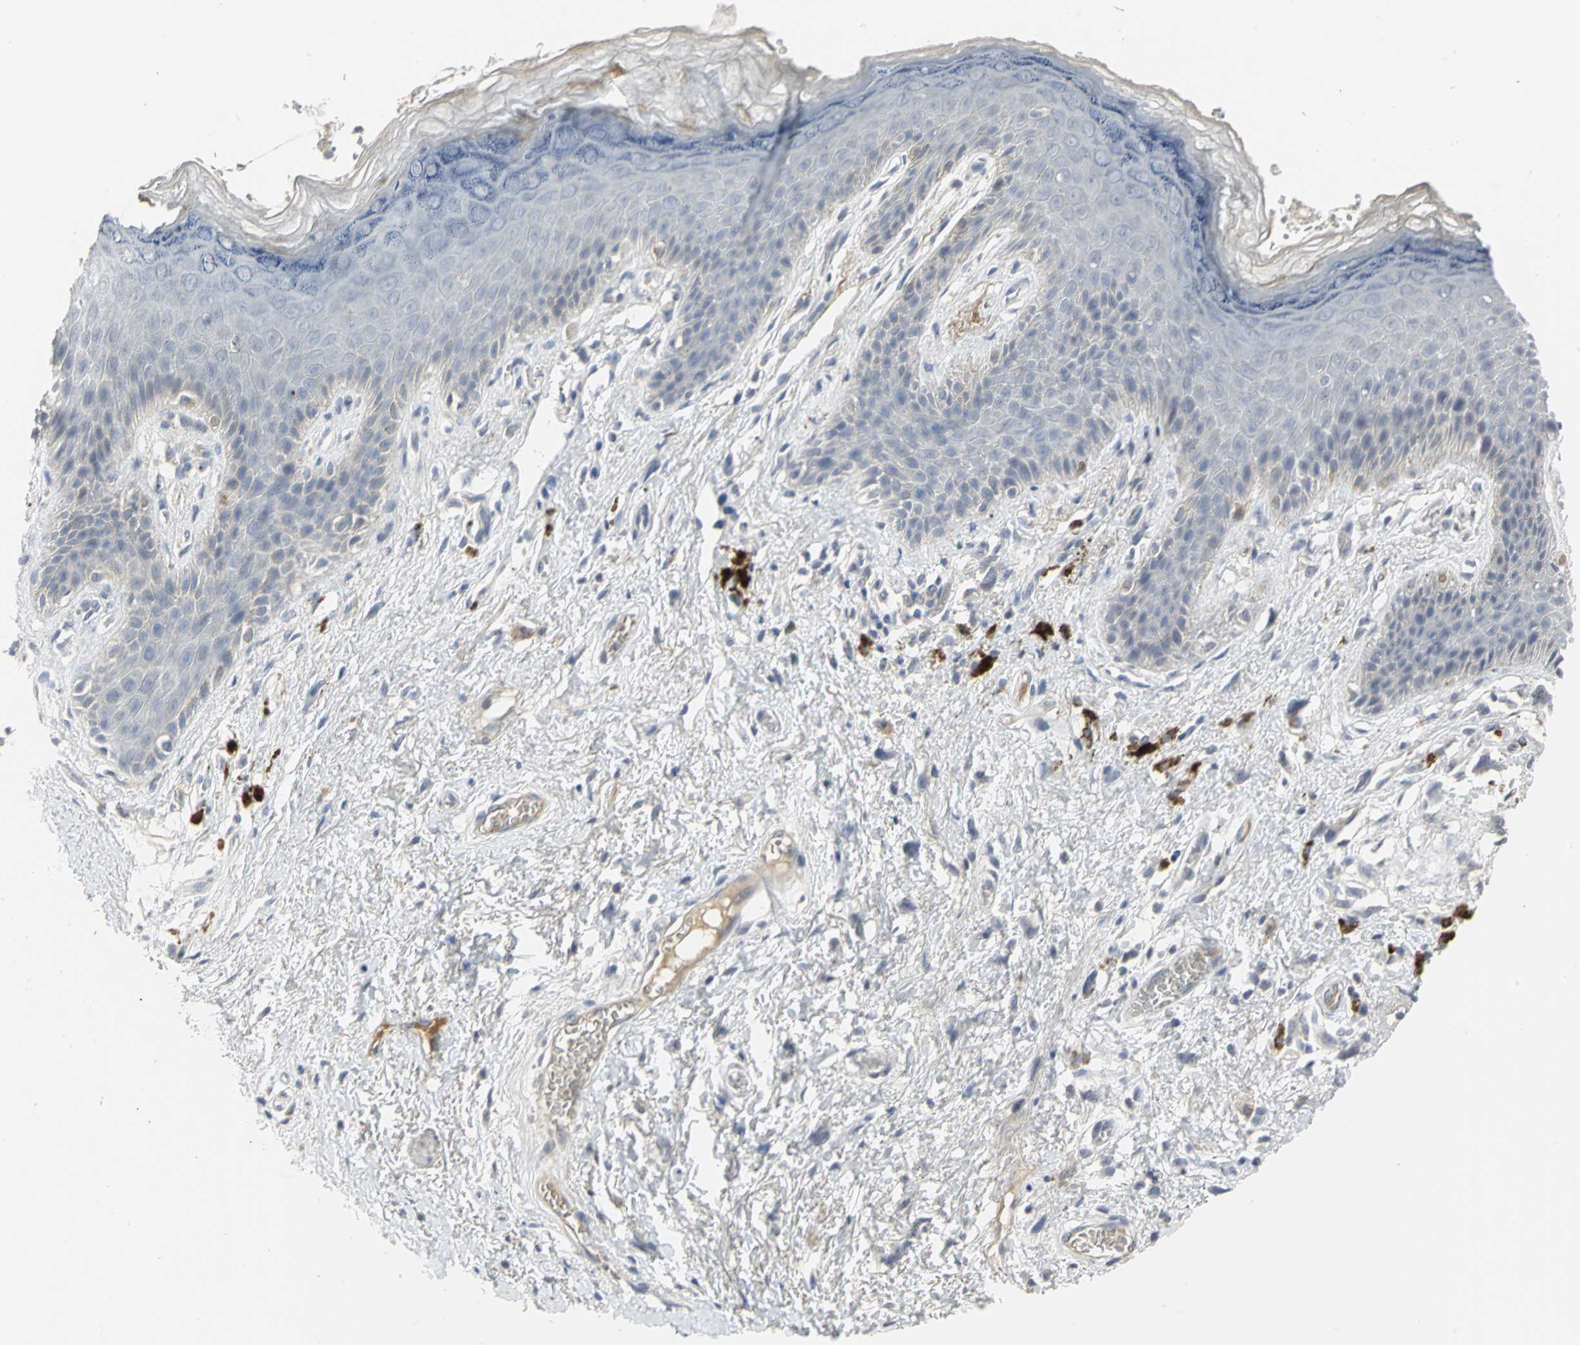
{"staining": {"intensity": "moderate", "quantity": "<25%", "location": "cytoplasmic/membranous,nuclear"}, "tissue": "skin", "cell_type": "Epidermal cells", "image_type": "normal", "snomed": [{"axis": "morphology", "description": "Normal tissue, NOS"}, {"axis": "topography", "description": "Anal"}], "caption": "Protein staining exhibits moderate cytoplasmic/membranous,nuclear staining in about <25% of epidermal cells in benign skin. (Stains: DAB in brown, nuclei in blue, Microscopy: brightfield microscopy at high magnification).", "gene": "ZIC1", "patient": {"sex": "female", "age": 46}}